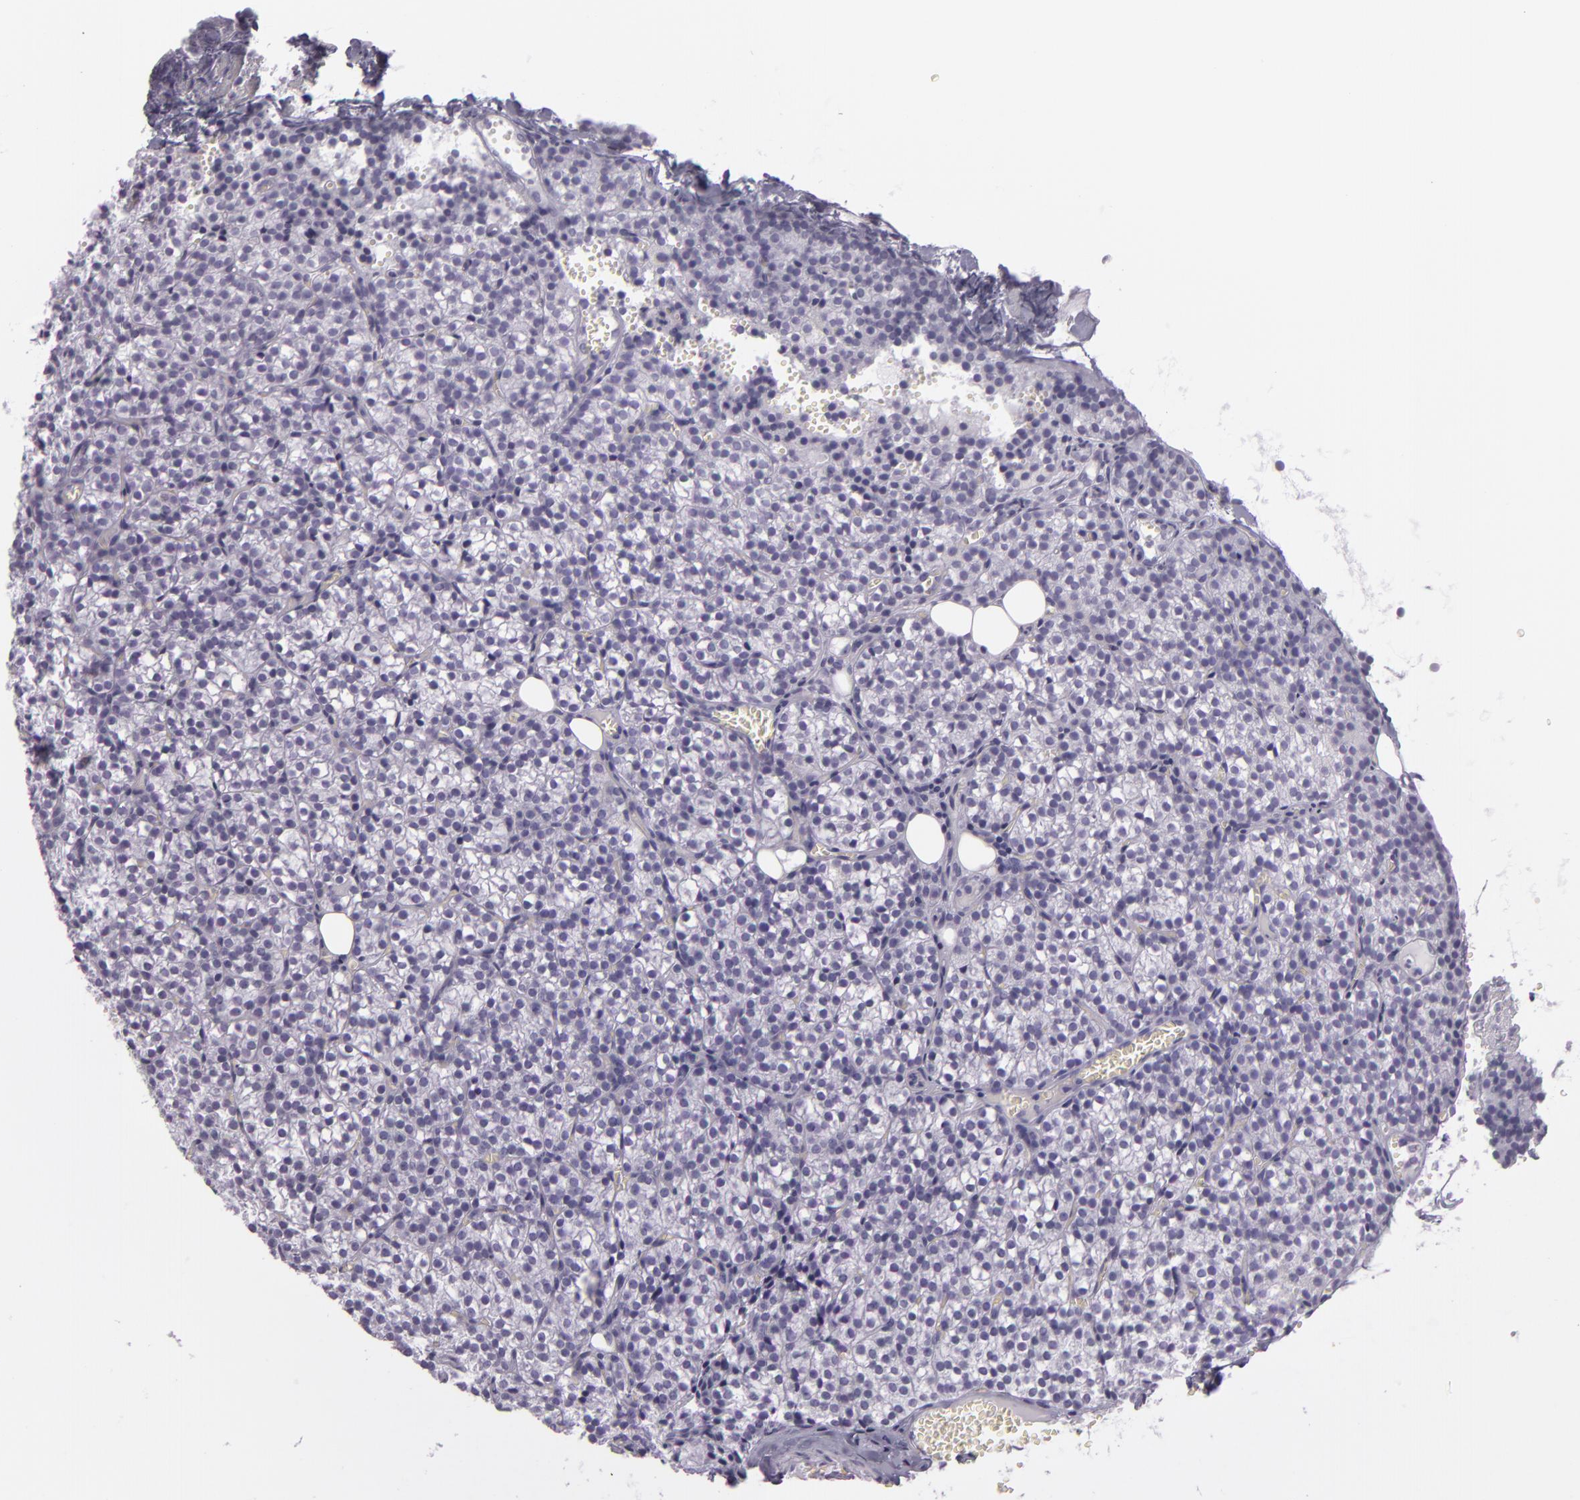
{"staining": {"intensity": "negative", "quantity": "none", "location": "none"}, "tissue": "parathyroid gland", "cell_type": "Glandular cells", "image_type": "normal", "snomed": [{"axis": "morphology", "description": "Normal tissue, NOS"}, {"axis": "topography", "description": "Parathyroid gland"}], "caption": "Immunohistochemistry micrograph of benign parathyroid gland: parathyroid gland stained with DAB (3,3'-diaminobenzidine) displays no significant protein staining in glandular cells. The staining is performed using DAB (3,3'-diaminobenzidine) brown chromogen with nuclei counter-stained in using hematoxylin.", "gene": "MUC6", "patient": {"sex": "female", "age": 17}}